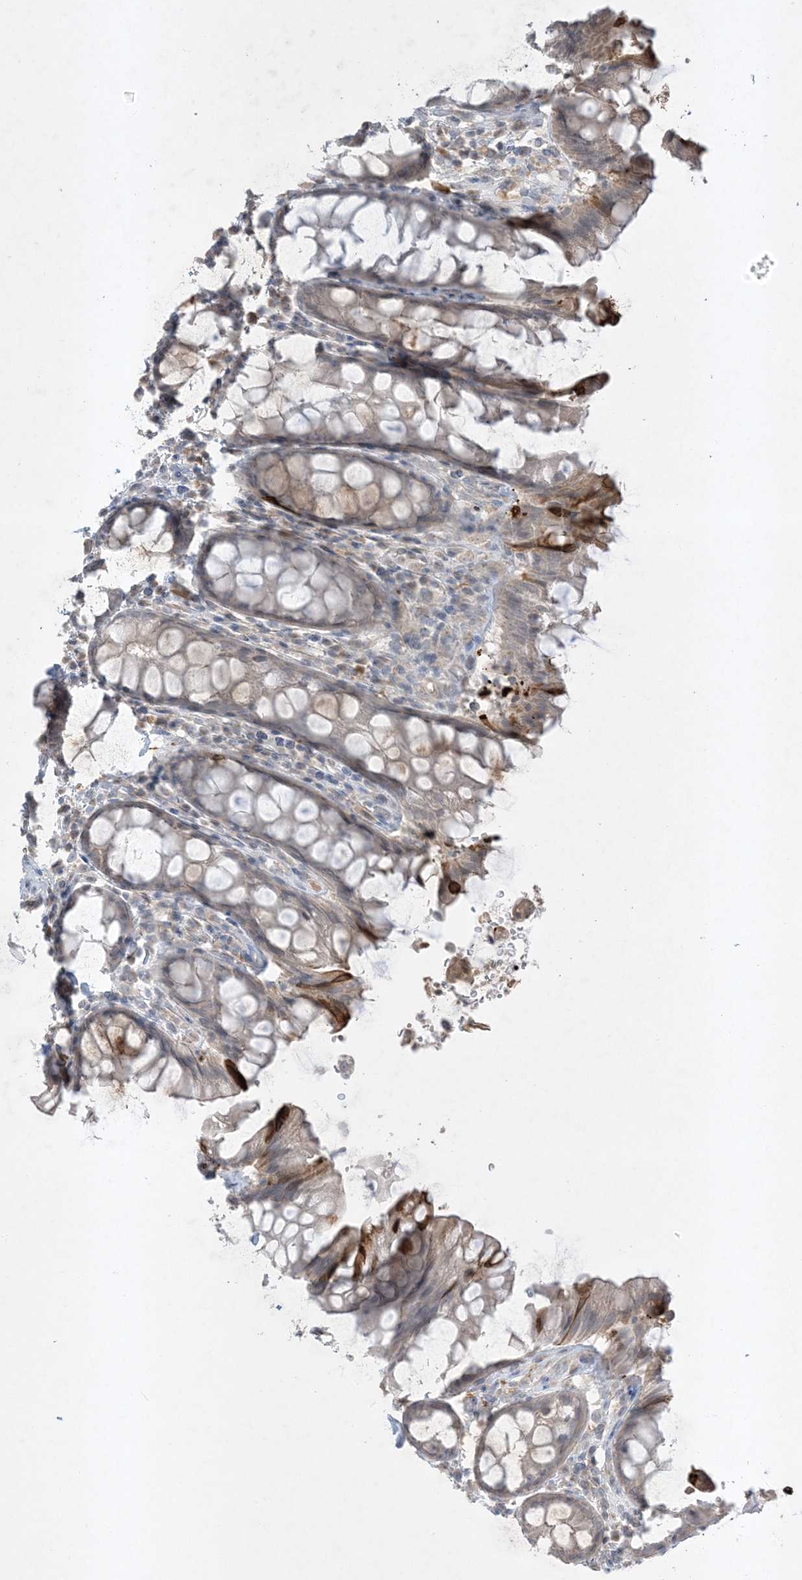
{"staining": {"intensity": "weak", "quantity": "<25%", "location": "cytoplasmic/membranous"}, "tissue": "rectum", "cell_type": "Glandular cells", "image_type": "normal", "snomed": [{"axis": "morphology", "description": "Normal tissue, NOS"}, {"axis": "topography", "description": "Rectum"}], "caption": "Rectum was stained to show a protein in brown. There is no significant staining in glandular cells. (Immunohistochemistry, brightfield microscopy, high magnification).", "gene": "FNDC1", "patient": {"sex": "male", "age": 64}}